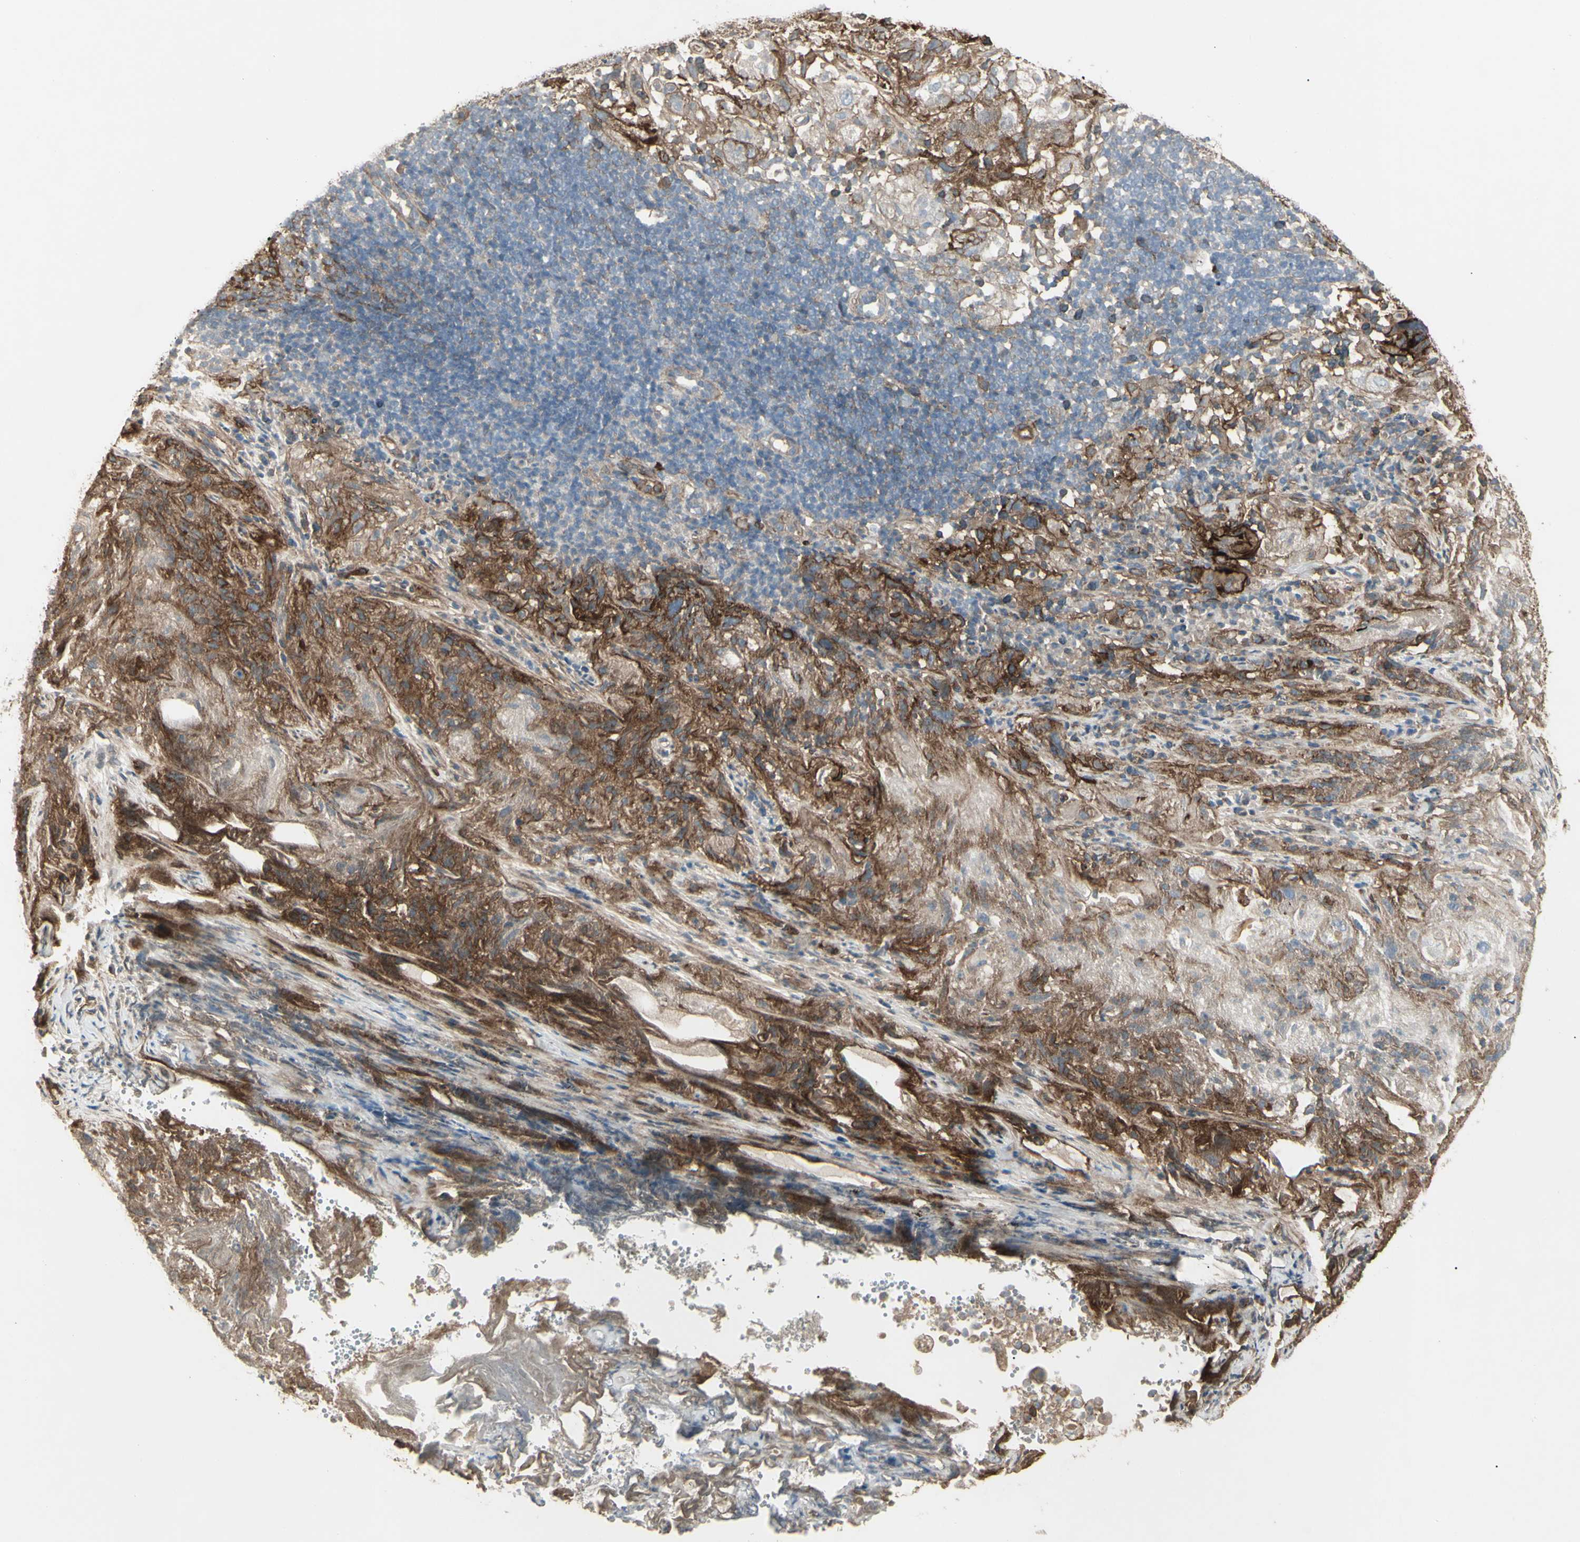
{"staining": {"intensity": "strong", "quantity": "25%-75%", "location": "cytoplasmic/membranous"}, "tissue": "lung cancer", "cell_type": "Tumor cells", "image_type": "cancer", "snomed": [{"axis": "morphology", "description": "Inflammation, NOS"}, {"axis": "morphology", "description": "Squamous cell carcinoma, NOS"}, {"axis": "topography", "description": "Lymph node"}, {"axis": "topography", "description": "Soft tissue"}, {"axis": "topography", "description": "Lung"}], "caption": "Protein staining of lung squamous cell carcinoma tissue exhibits strong cytoplasmic/membranous expression in about 25%-75% of tumor cells. (IHC, brightfield microscopy, high magnification).", "gene": "CD276", "patient": {"sex": "male", "age": 66}}